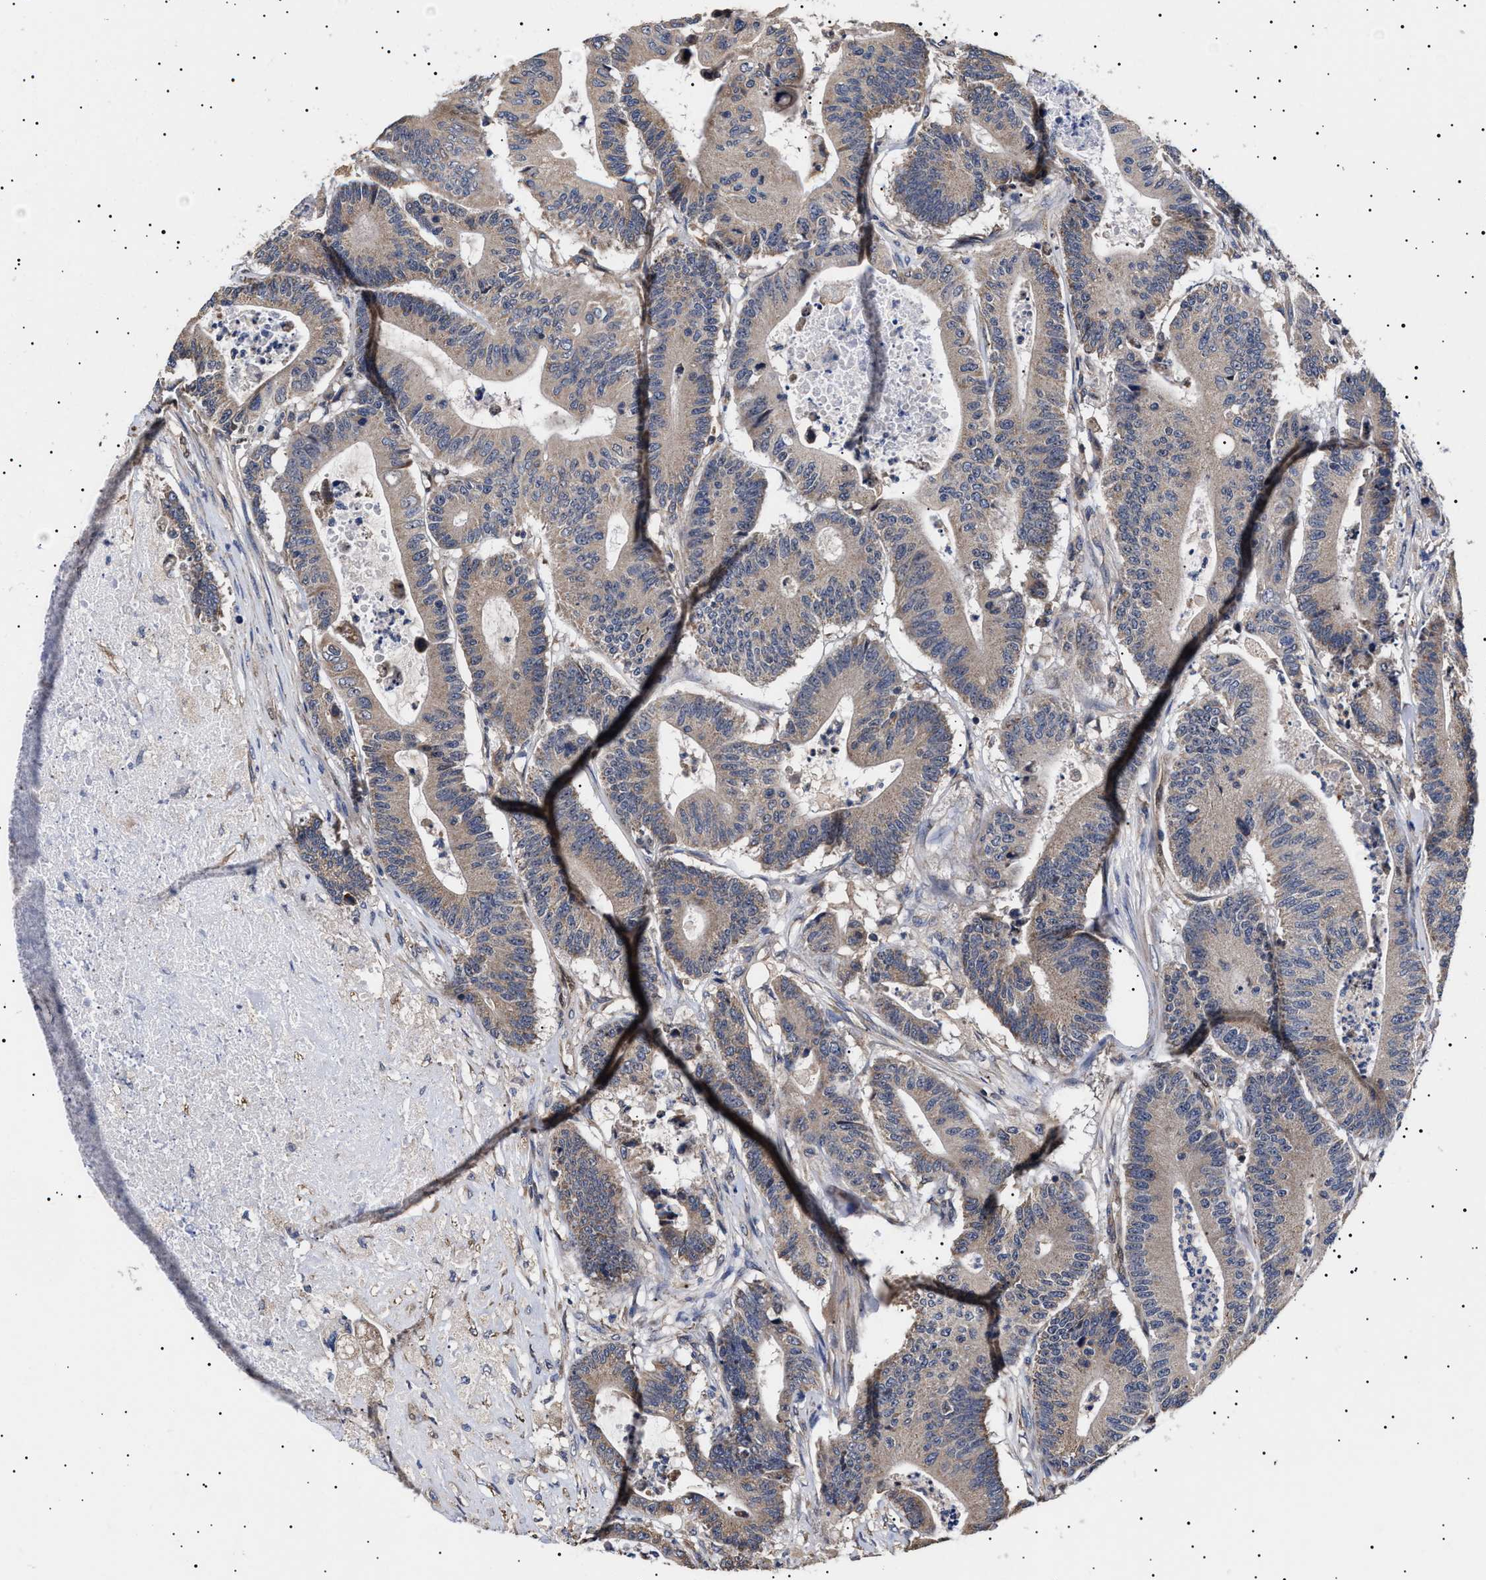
{"staining": {"intensity": "weak", "quantity": ">75%", "location": "cytoplasmic/membranous"}, "tissue": "colorectal cancer", "cell_type": "Tumor cells", "image_type": "cancer", "snomed": [{"axis": "morphology", "description": "Adenocarcinoma, NOS"}, {"axis": "topography", "description": "Colon"}], "caption": "Immunohistochemistry (IHC) micrograph of neoplastic tissue: human colorectal cancer (adenocarcinoma) stained using IHC reveals low levels of weak protein expression localized specifically in the cytoplasmic/membranous of tumor cells, appearing as a cytoplasmic/membranous brown color.", "gene": "KRBA1", "patient": {"sex": "female", "age": 84}}